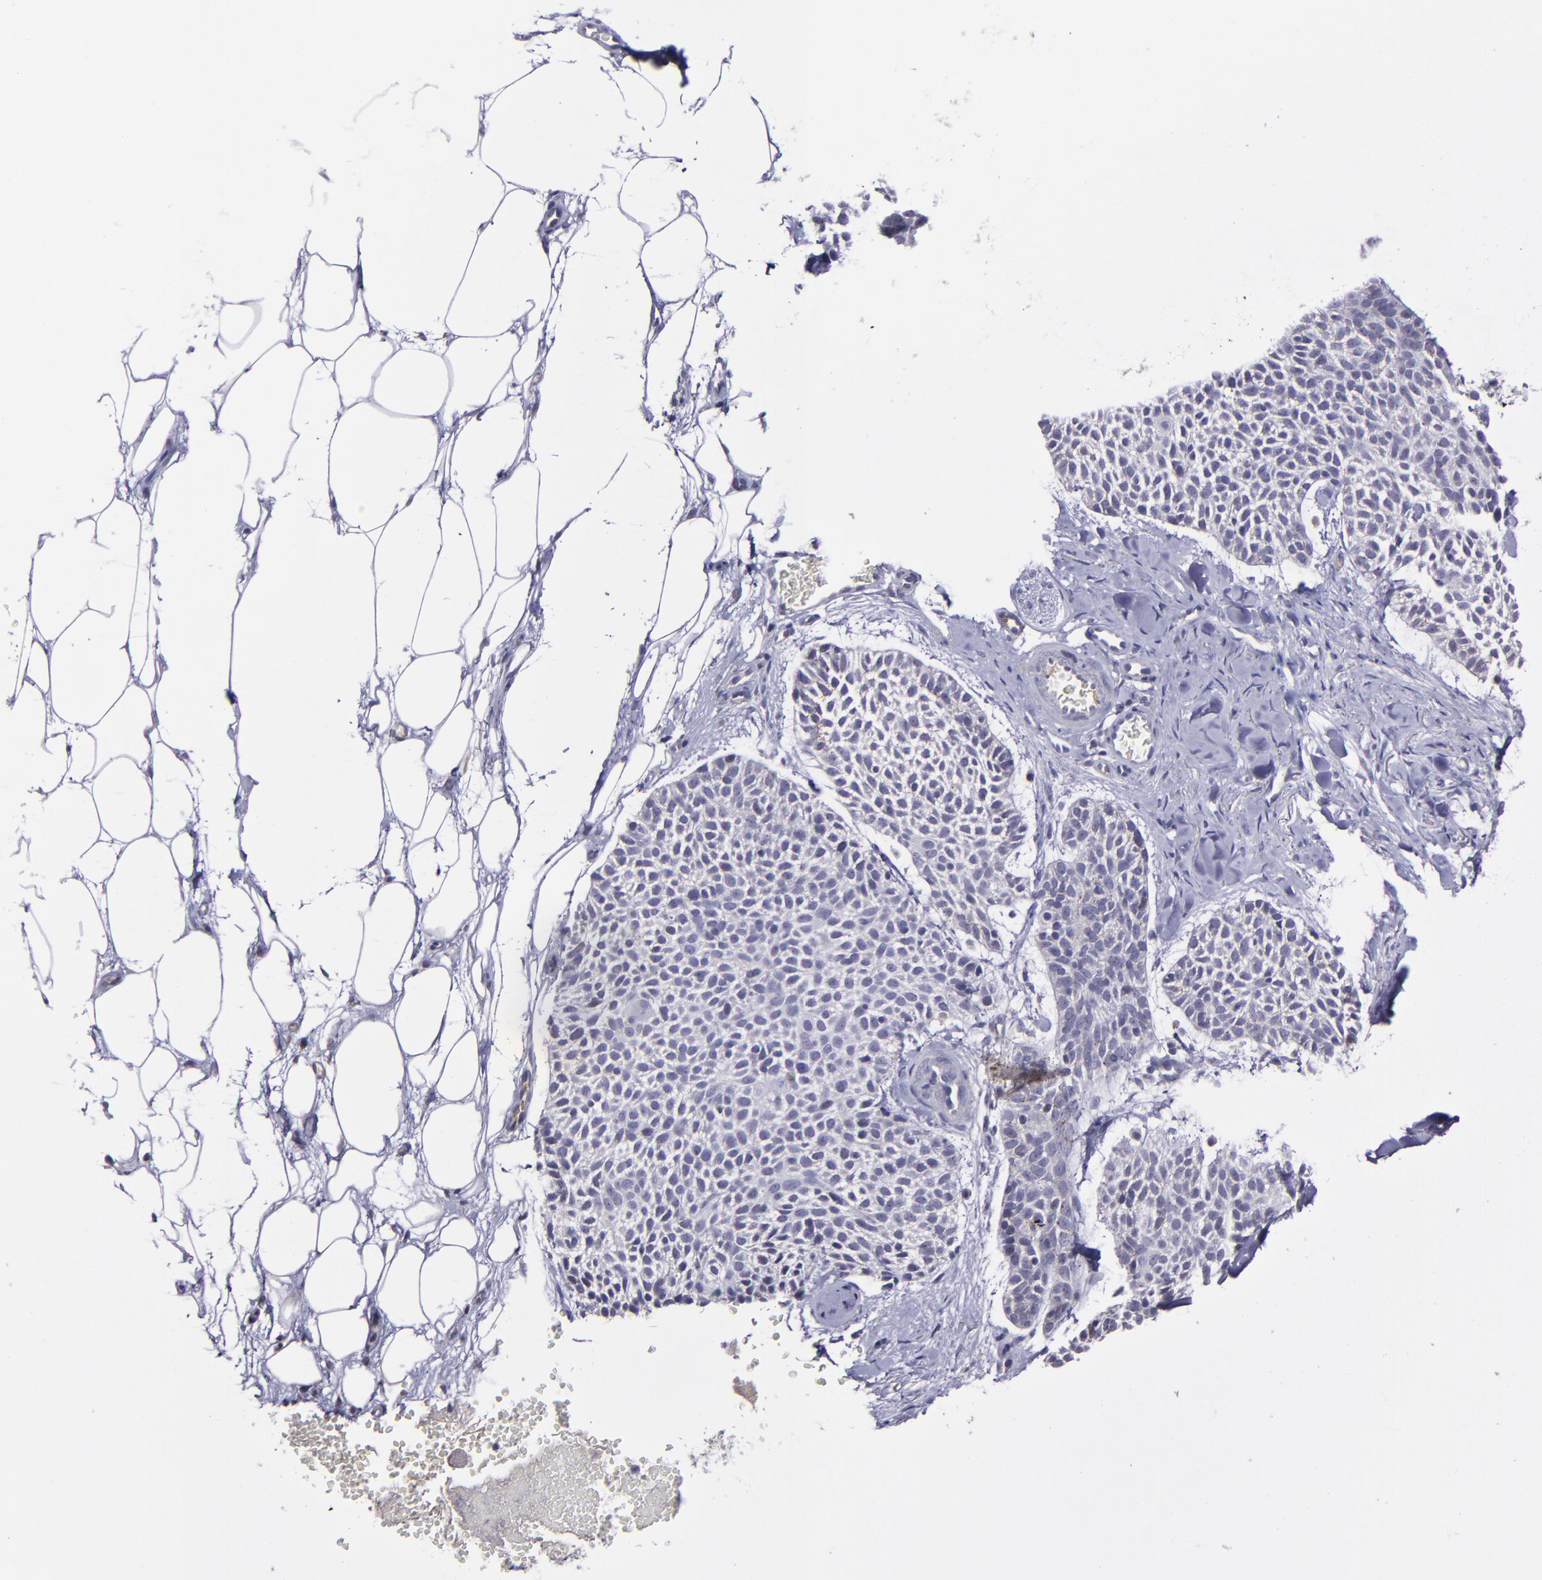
{"staining": {"intensity": "negative", "quantity": "none", "location": "none"}, "tissue": "skin cancer", "cell_type": "Tumor cells", "image_type": "cancer", "snomed": [{"axis": "morphology", "description": "Normal tissue, NOS"}, {"axis": "morphology", "description": "Basal cell carcinoma"}, {"axis": "topography", "description": "Skin"}], "caption": "Immunohistochemistry photomicrograph of neoplastic tissue: human basal cell carcinoma (skin) stained with DAB reveals no significant protein staining in tumor cells.", "gene": "MASP1", "patient": {"sex": "female", "age": 70}}